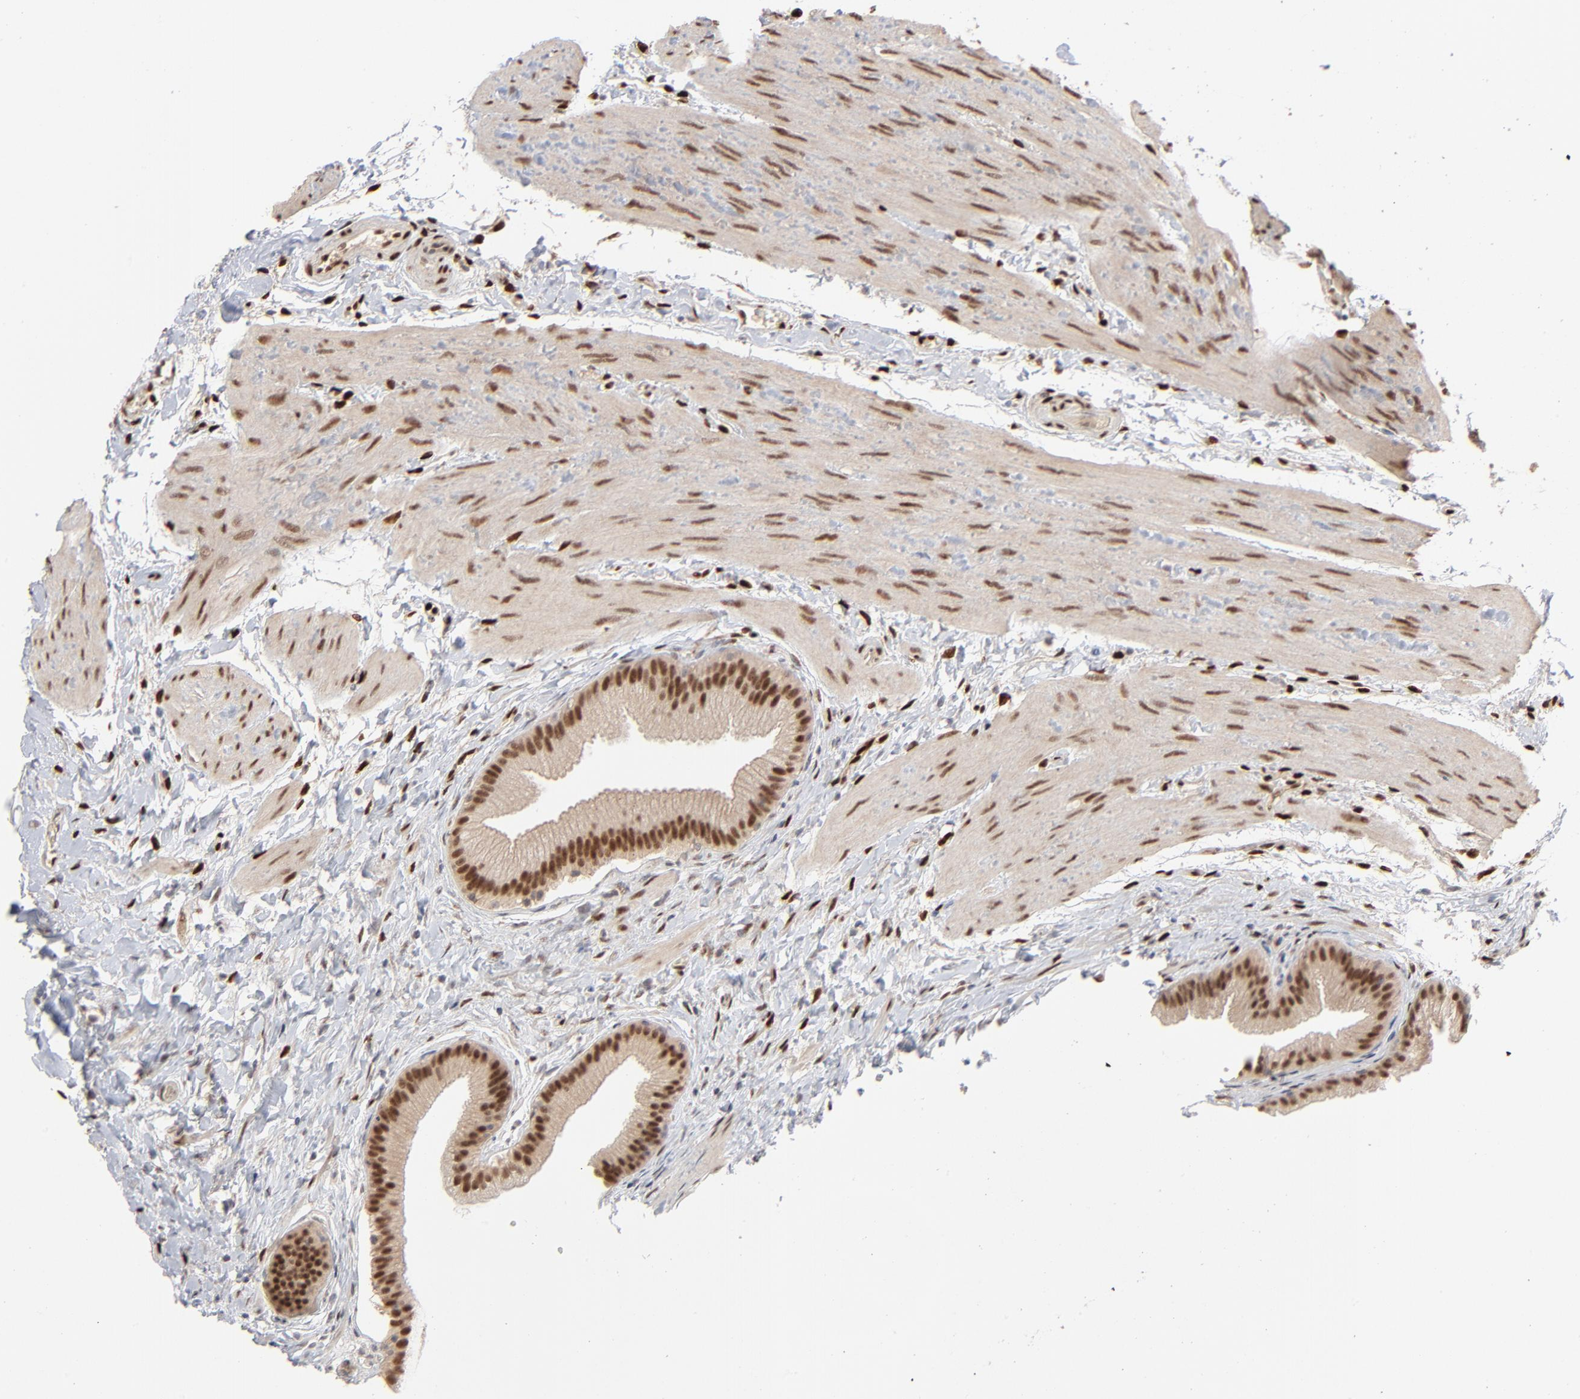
{"staining": {"intensity": "moderate", "quantity": ">75%", "location": "nuclear"}, "tissue": "gallbladder", "cell_type": "Glandular cells", "image_type": "normal", "snomed": [{"axis": "morphology", "description": "Normal tissue, NOS"}, {"axis": "topography", "description": "Gallbladder"}], "caption": "Brown immunohistochemical staining in benign gallbladder displays moderate nuclear staining in approximately >75% of glandular cells.", "gene": "NFIB", "patient": {"sex": "female", "age": 63}}